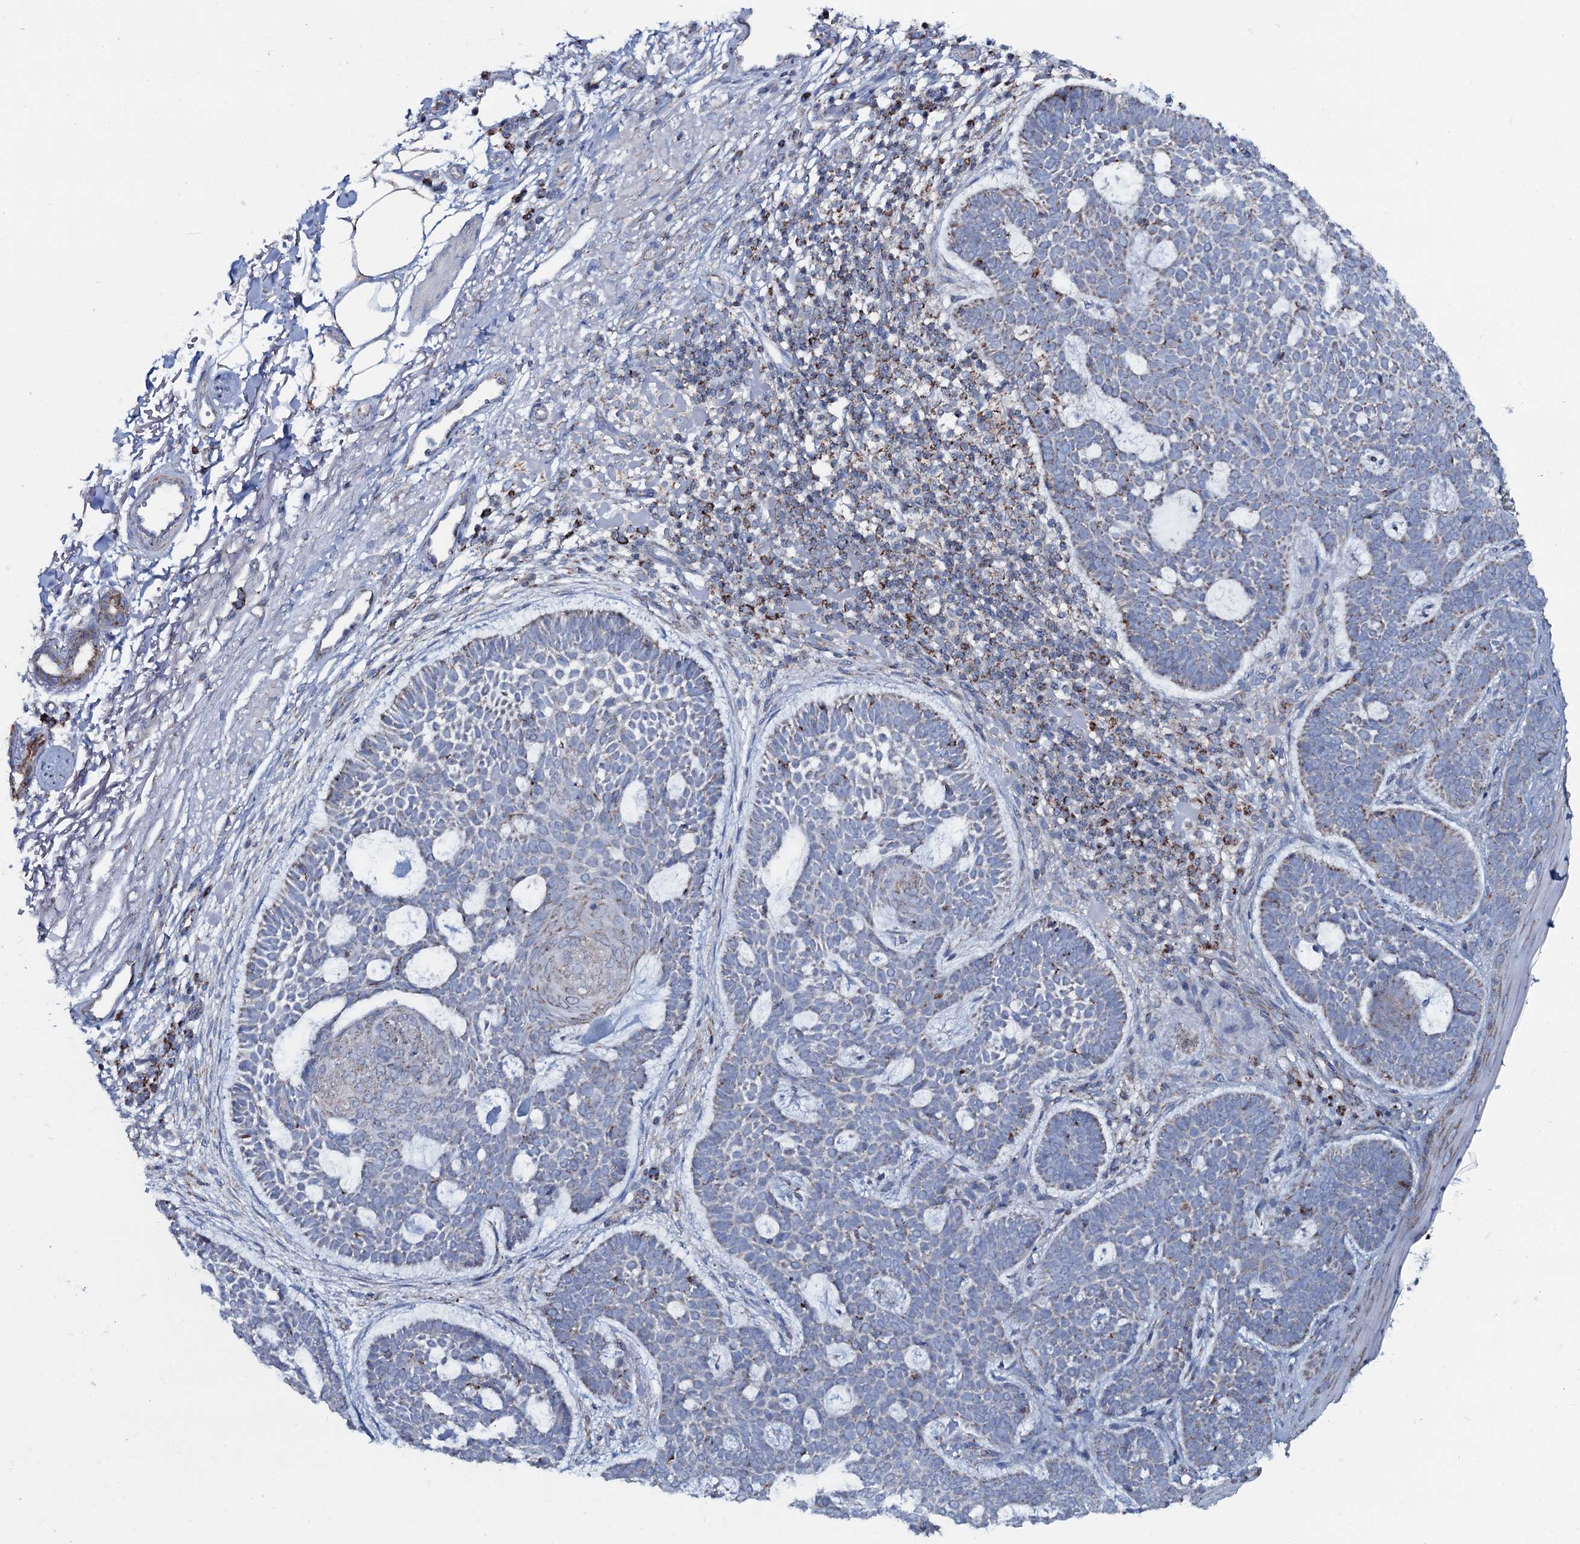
{"staining": {"intensity": "strong", "quantity": "<25%", "location": "cytoplasmic/membranous"}, "tissue": "skin cancer", "cell_type": "Tumor cells", "image_type": "cancer", "snomed": [{"axis": "morphology", "description": "Basal cell carcinoma"}, {"axis": "topography", "description": "Skin"}], "caption": "Skin cancer (basal cell carcinoma) stained with IHC displays strong cytoplasmic/membranous expression in about <25% of tumor cells.", "gene": "MRPS35", "patient": {"sex": "male", "age": 85}}